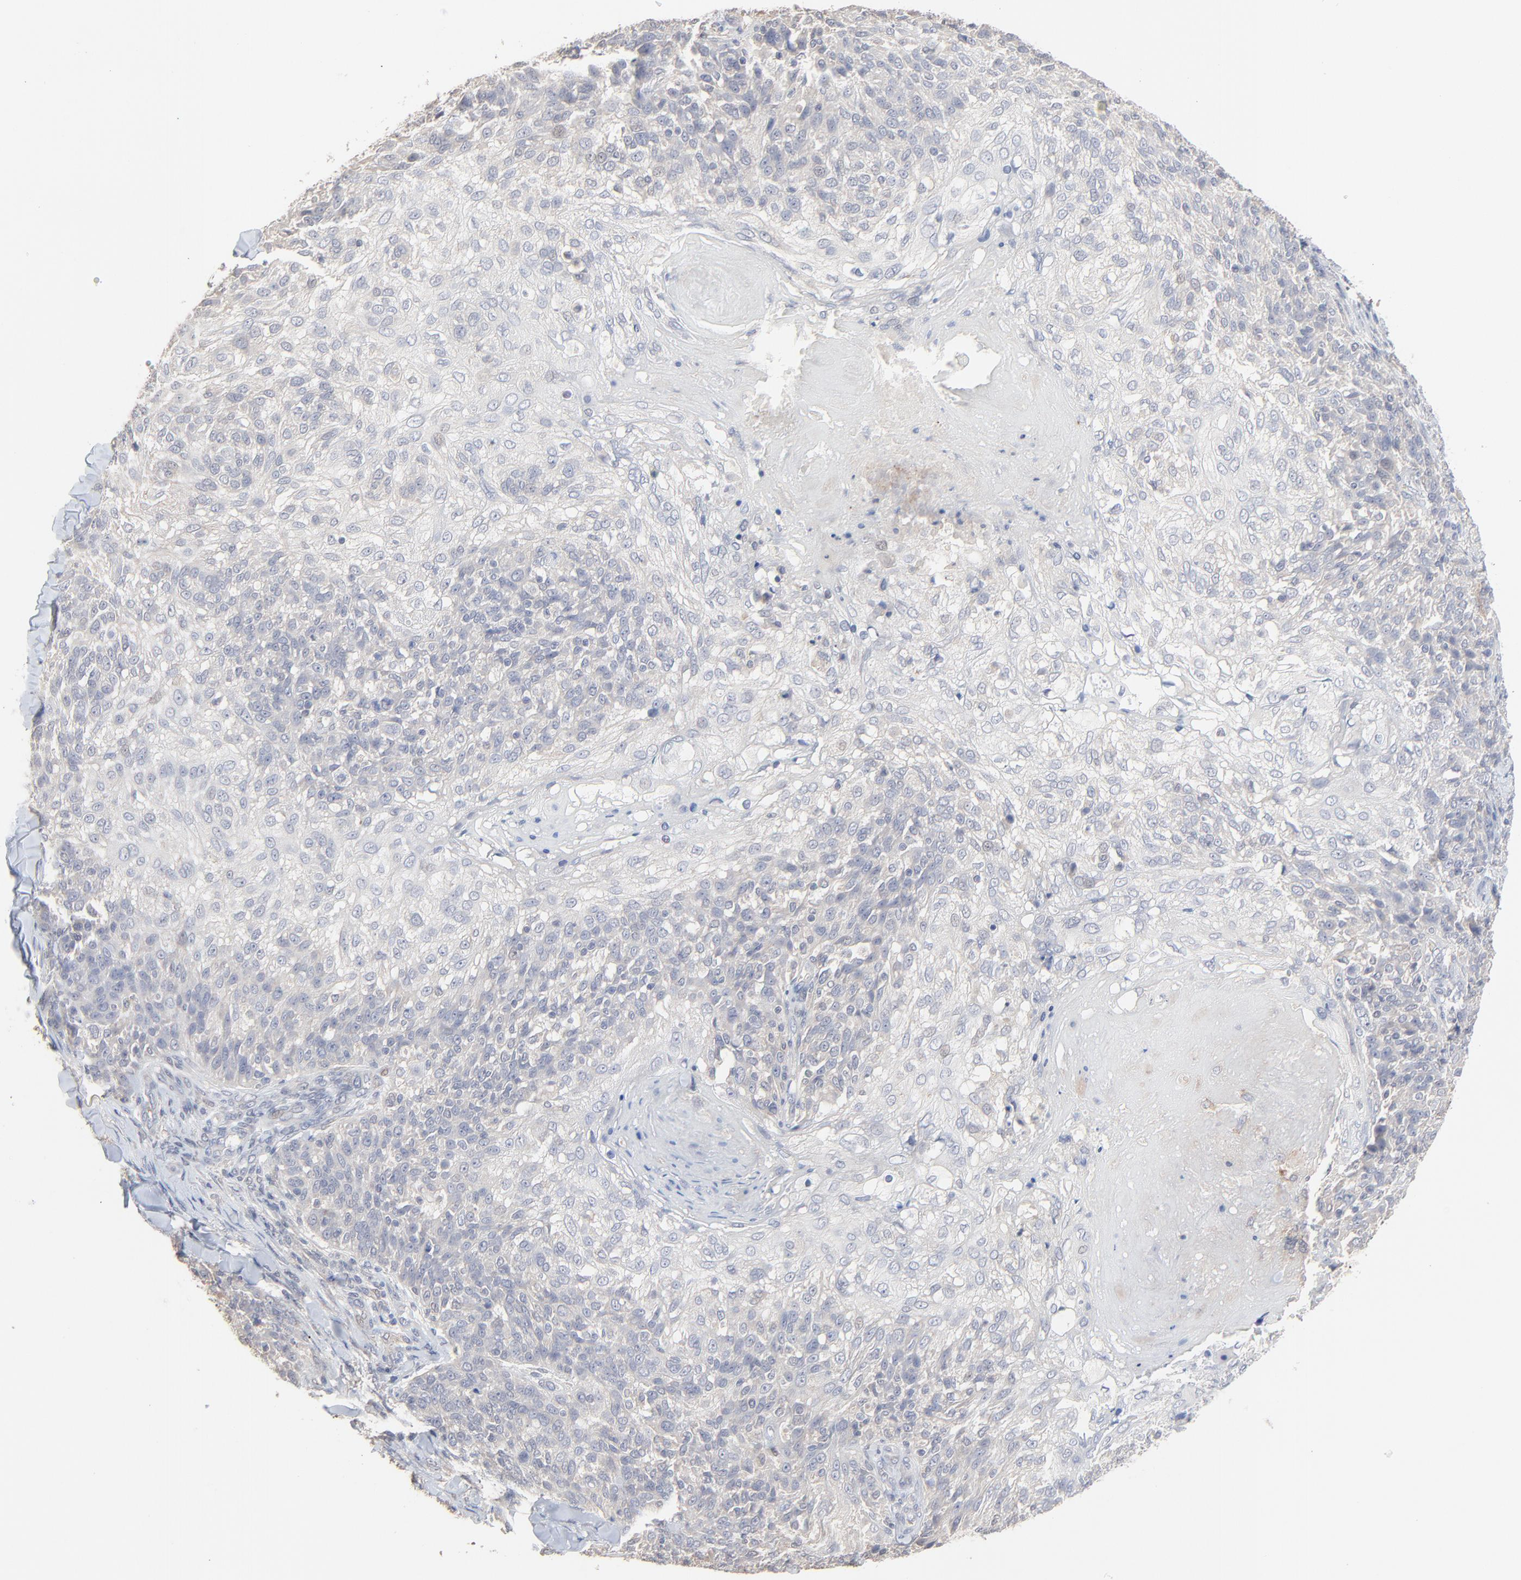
{"staining": {"intensity": "weak", "quantity": ">75%", "location": "cytoplasmic/membranous"}, "tissue": "skin cancer", "cell_type": "Tumor cells", "image_type": "cancer", "snomed": [{"axis": "morphology", "description": "Normal tissue, NOS"}, {"axis": "morphology", "description": "Squamous cell carcinoma, NOS"}, {"axis": "topography", "description": "Skin"}], "caption": "A photomicrograph of human skin cancer (squamous cell carcinoma) stained for a protein exhibits weak cytoplasmic/membranous brown staining in tumor cells.", "gene": "FANCB", "patient": {"sex": "female", "age": 83}}